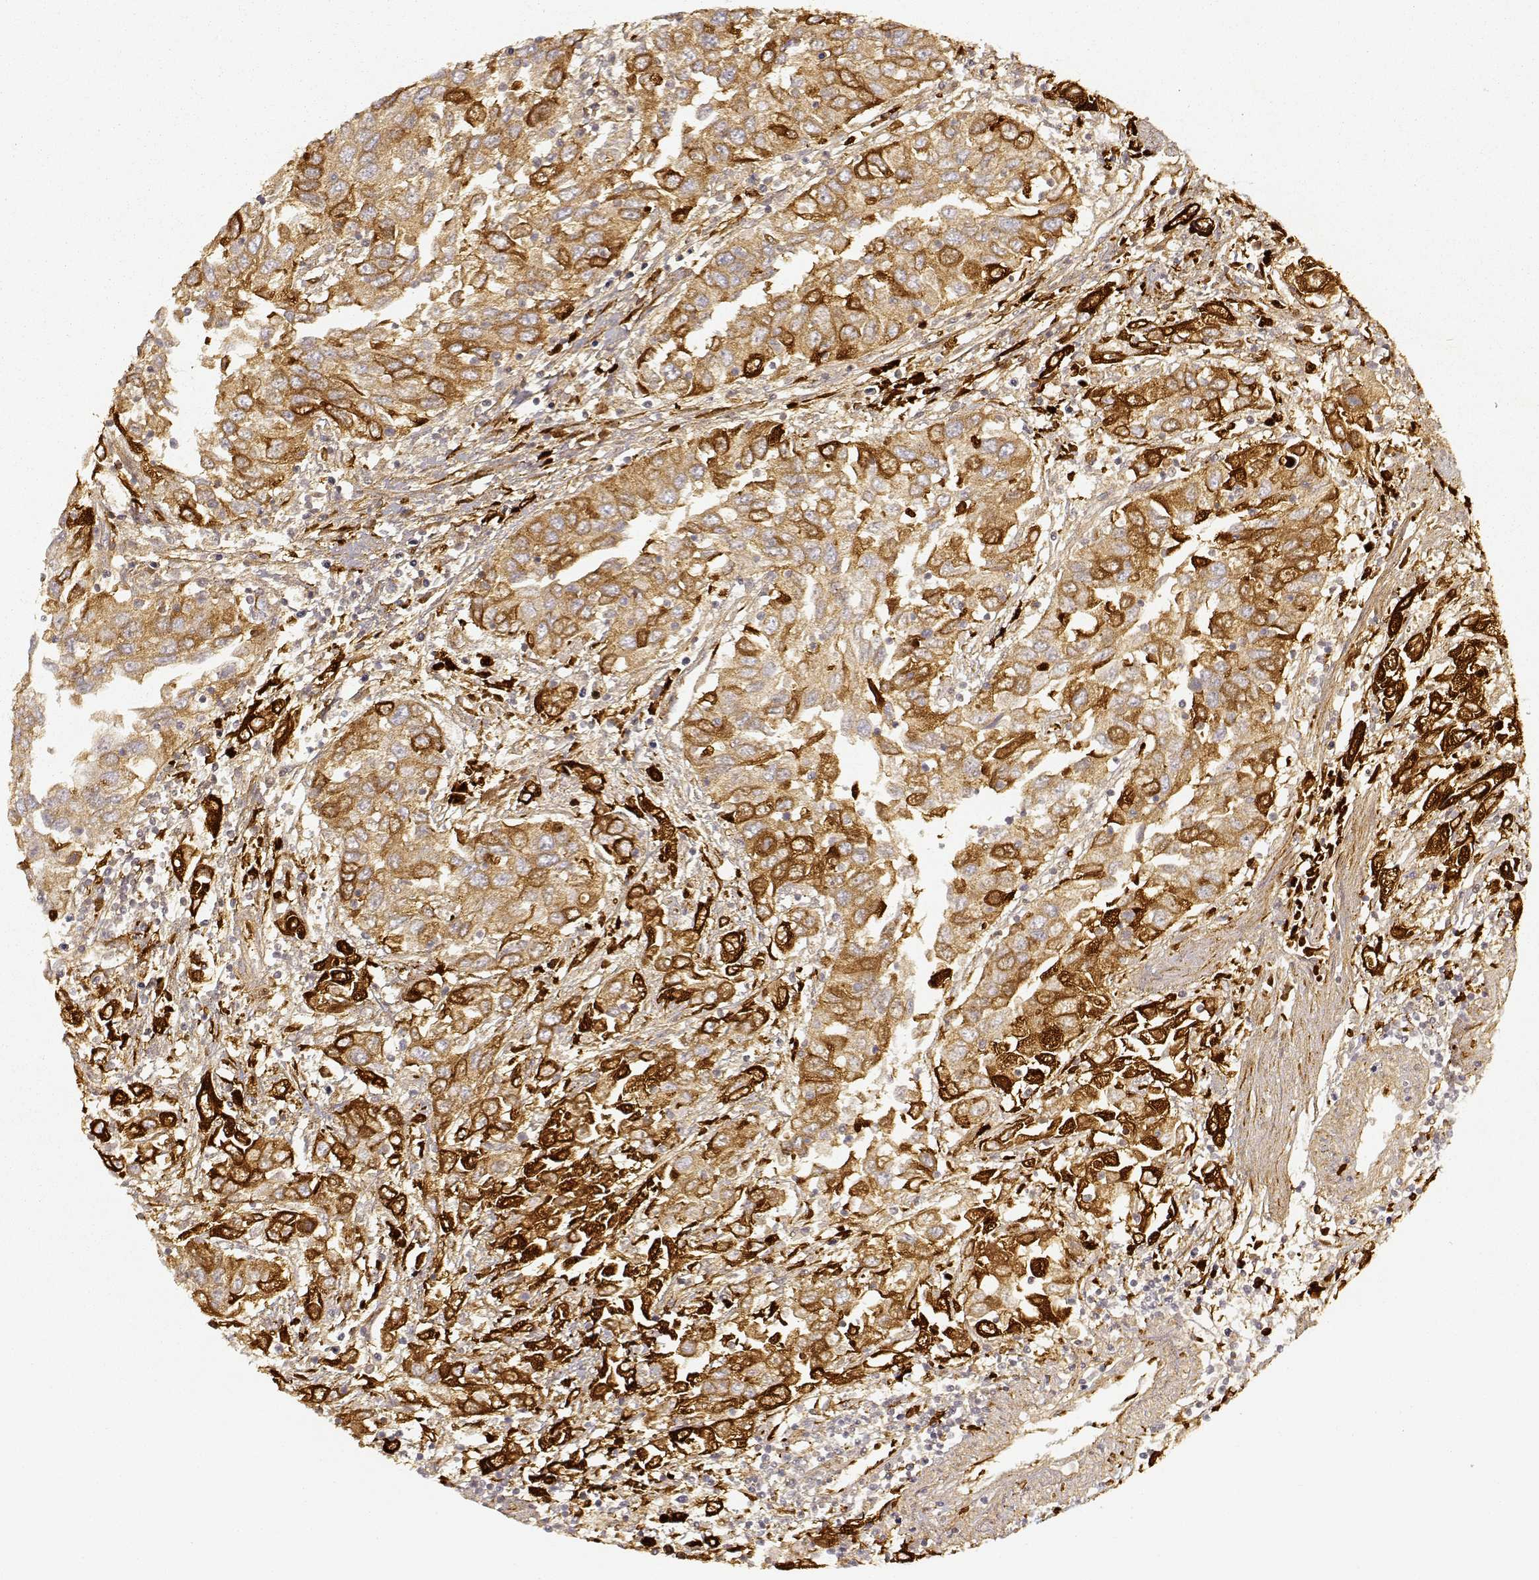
{"staining": {"intensity": "moderate", "quantity": ">75%", "location": "cytoplasmic/membranous"}, "tissue": "urothelial cancer", "cell_type": "Tumor cells", "image_type": "cancer", "snomed": [{"axis": "morphology", "description": "Urothelial carcinoma, High grade"}, {"axis": "topography", "description": "Urinary bladder"}], "caption": "Urothelial carcinoma (high-grade) stained with DAB immunohistochemistry (IHC) reveals medium levels of moderate cytoplasmic/membranous expression in approximately >75% of tumor cells. (DAB = brown stain, brightfield microscopy at high magnification).", "gene": "LAMC2", "patient": {"sex": "male", "age": 76}}